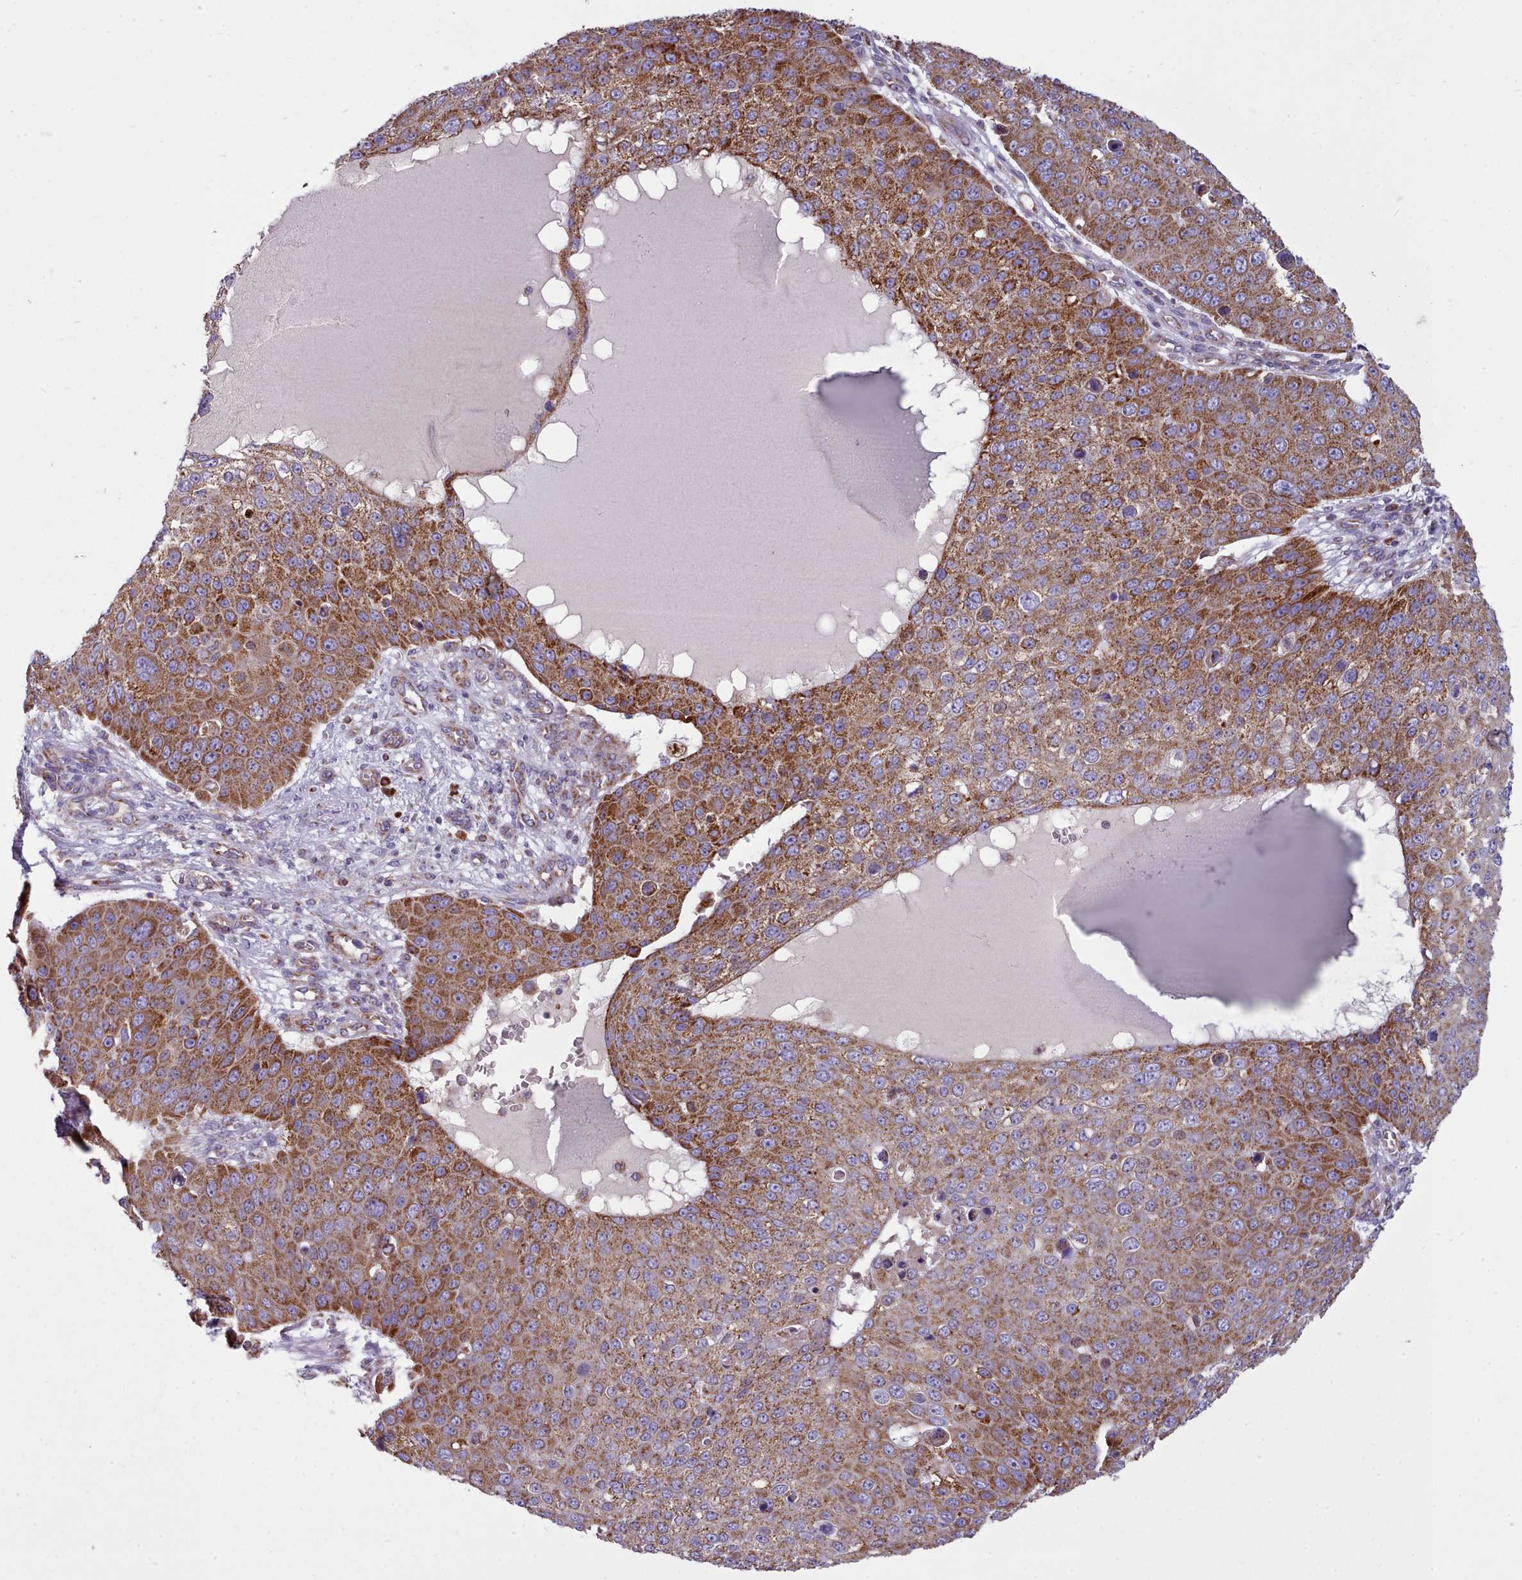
{"staining": {"intensity": "strong", "quantity": ">75%", "location": "cytoplasmic/membranous"}, "tissue": "skin cancer", "cell_type": "Tumor cells", "image_type": "cancer", "snomed": [{"axis": "morphology", "description": "Squamous cell carcinoma, NOS"}, {"axis": "topography", "description": "Skin"}], "caption": "Skin cancer stained for a protein demonstrates strong cytoplasmic/membranous positivity in tumor cells. Immunohistochemistry (ihc) stains the protein of interest in brown and the nuclei are stained blue.", "gene": "SRP54", "patient": {"sex": "male", "age": 71}}